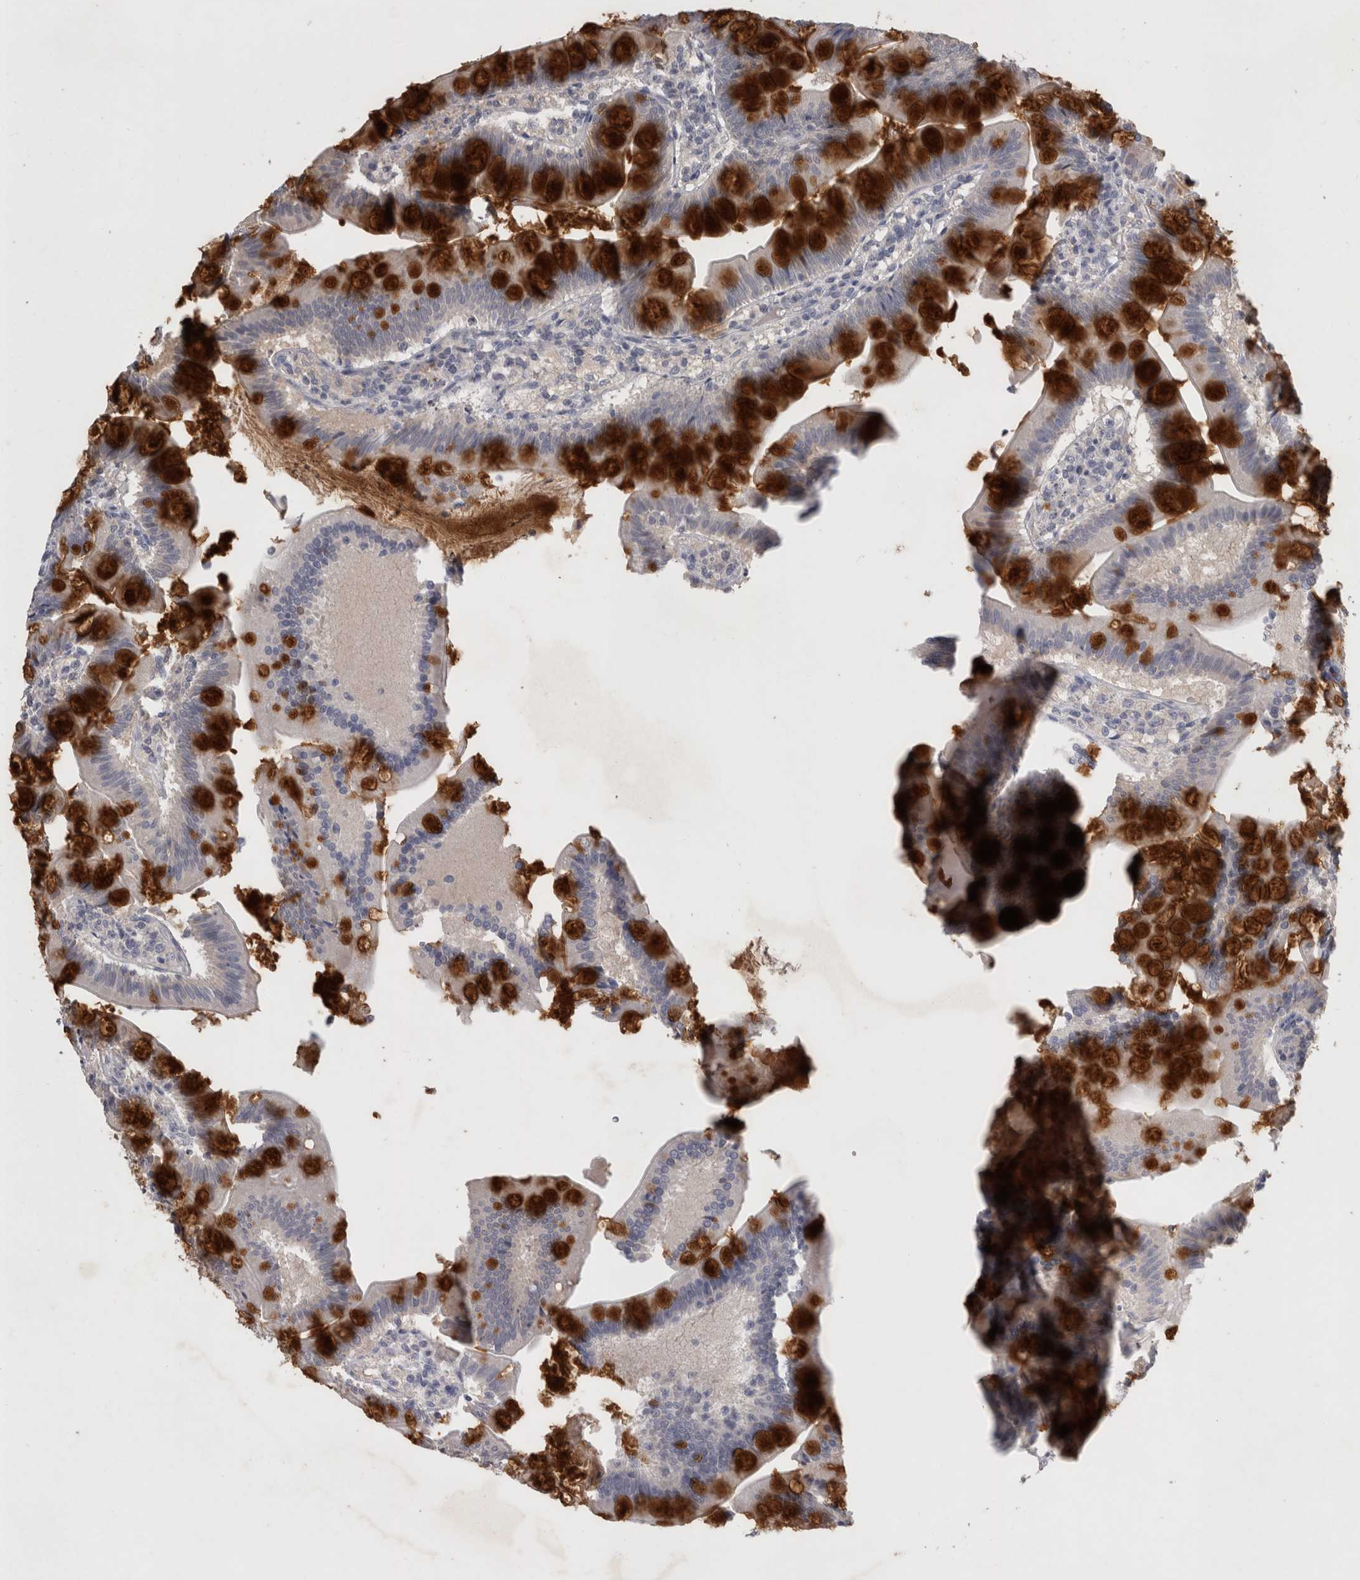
{"staining": {"intensity": "strong", "quantity": "25%-75%", "location": "cytoplasmic/membranous"}, "tissue": "small intestine", "cell_type": "Glandular cells", "image_type": "normal", "snomed": [{"axis": "morphology", "description": "Normal tissue, NOS"}, {"axis": "topography", "description": "Small intestine"}], "caption": "This histopathology image demonstrates immunohistochemistry staining of unremarkable human small intestine, with high strong cytoplasmic/membranous positivity in about 25%-75% of glandular cells.", "gene": "SLC22A11", "patient": {"sex": "male", "age": 7}}